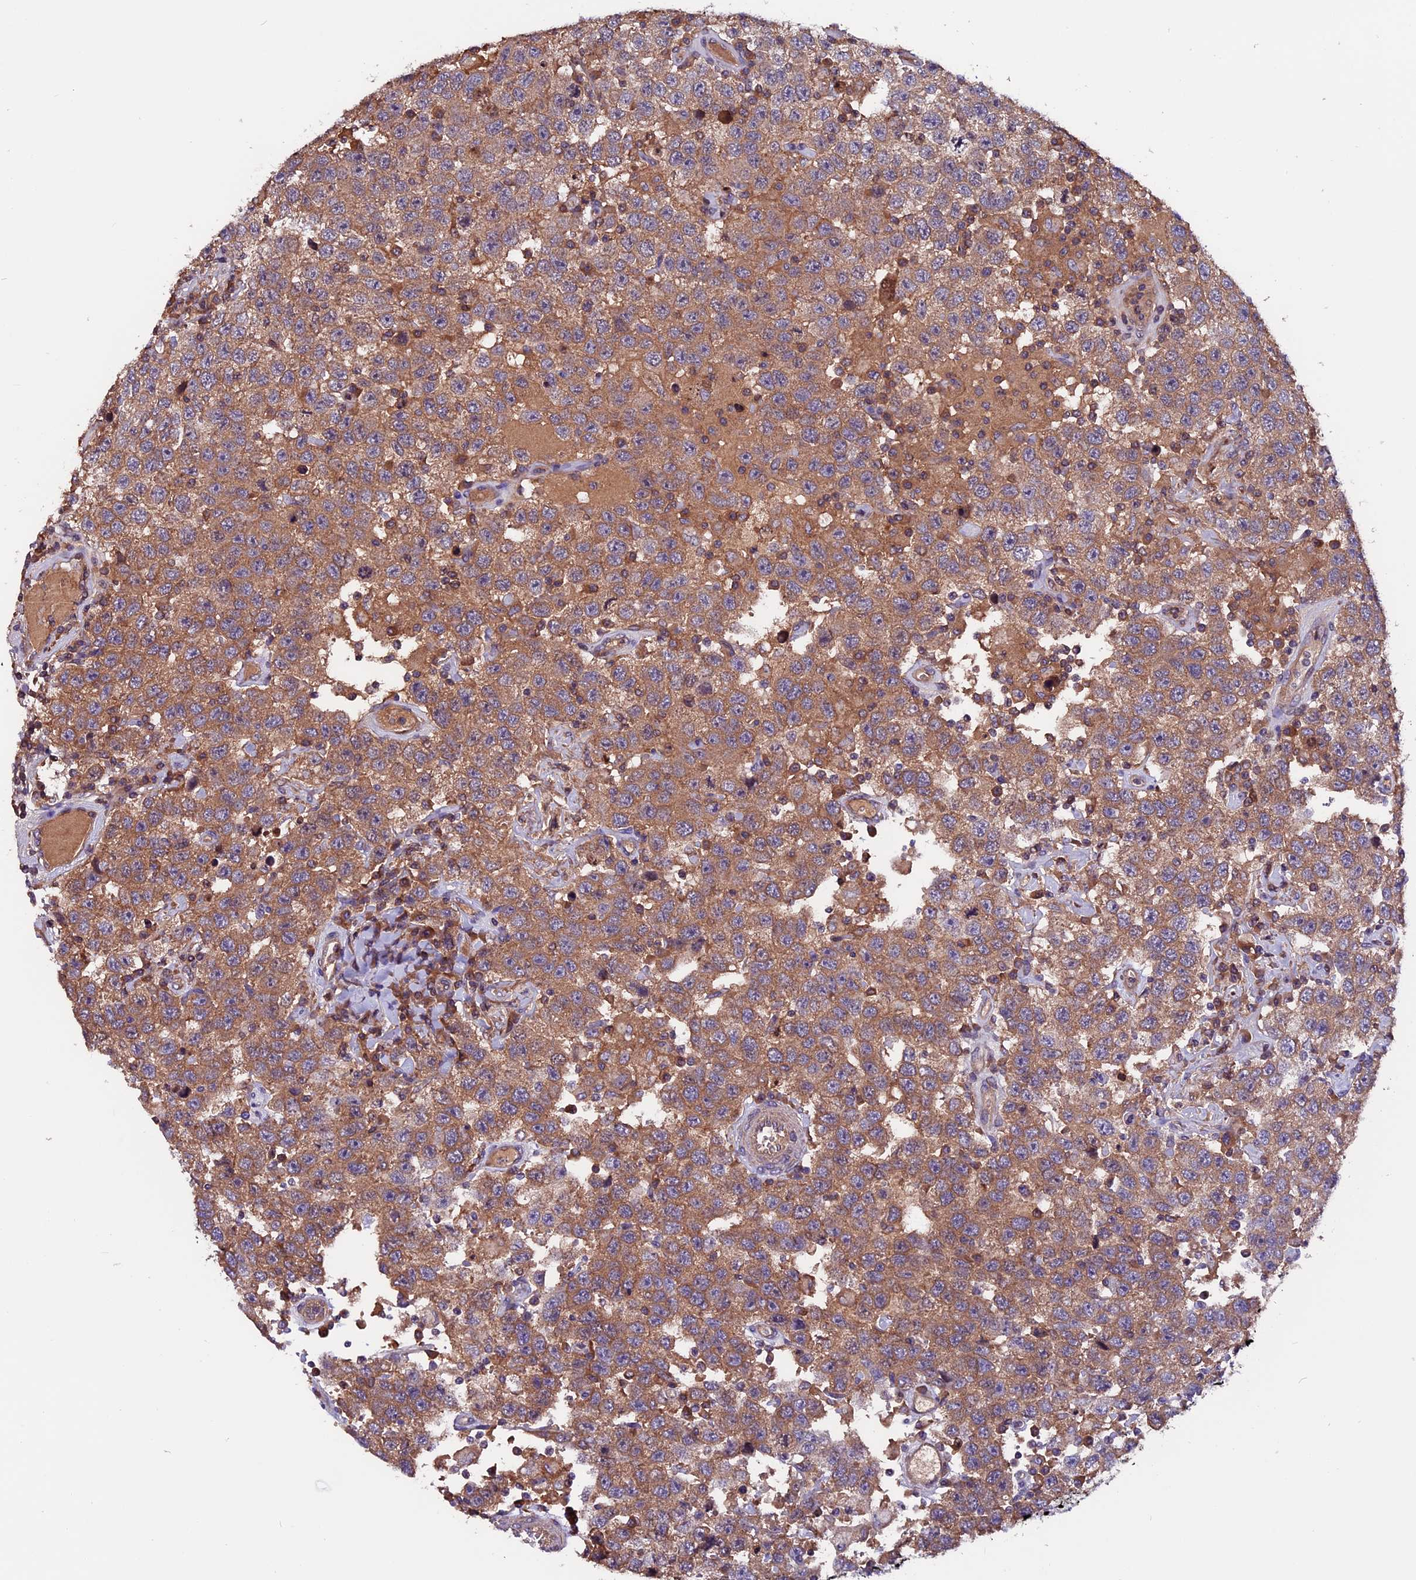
{"staining": {"intensity": "moderate", "quantity": "25%-75%", "location": "cytoplasmic/membranous"}, "tissue": "testis cancer", "cell_type": "Tumor cells", "image_type": "cancer", "snomed": [{"axis": "morphology", "description": "Seminoma, NOS"}, {"axis": "topography", "description": "Testis"}], "caption": "The image shows a brown stain indicating the presence of a protein in the cytoplasmic/membranous of tumor cells in testis cancer (seminoma).", "gene": "ZNF598", "patient": {"sex": "male", "age": 41}}